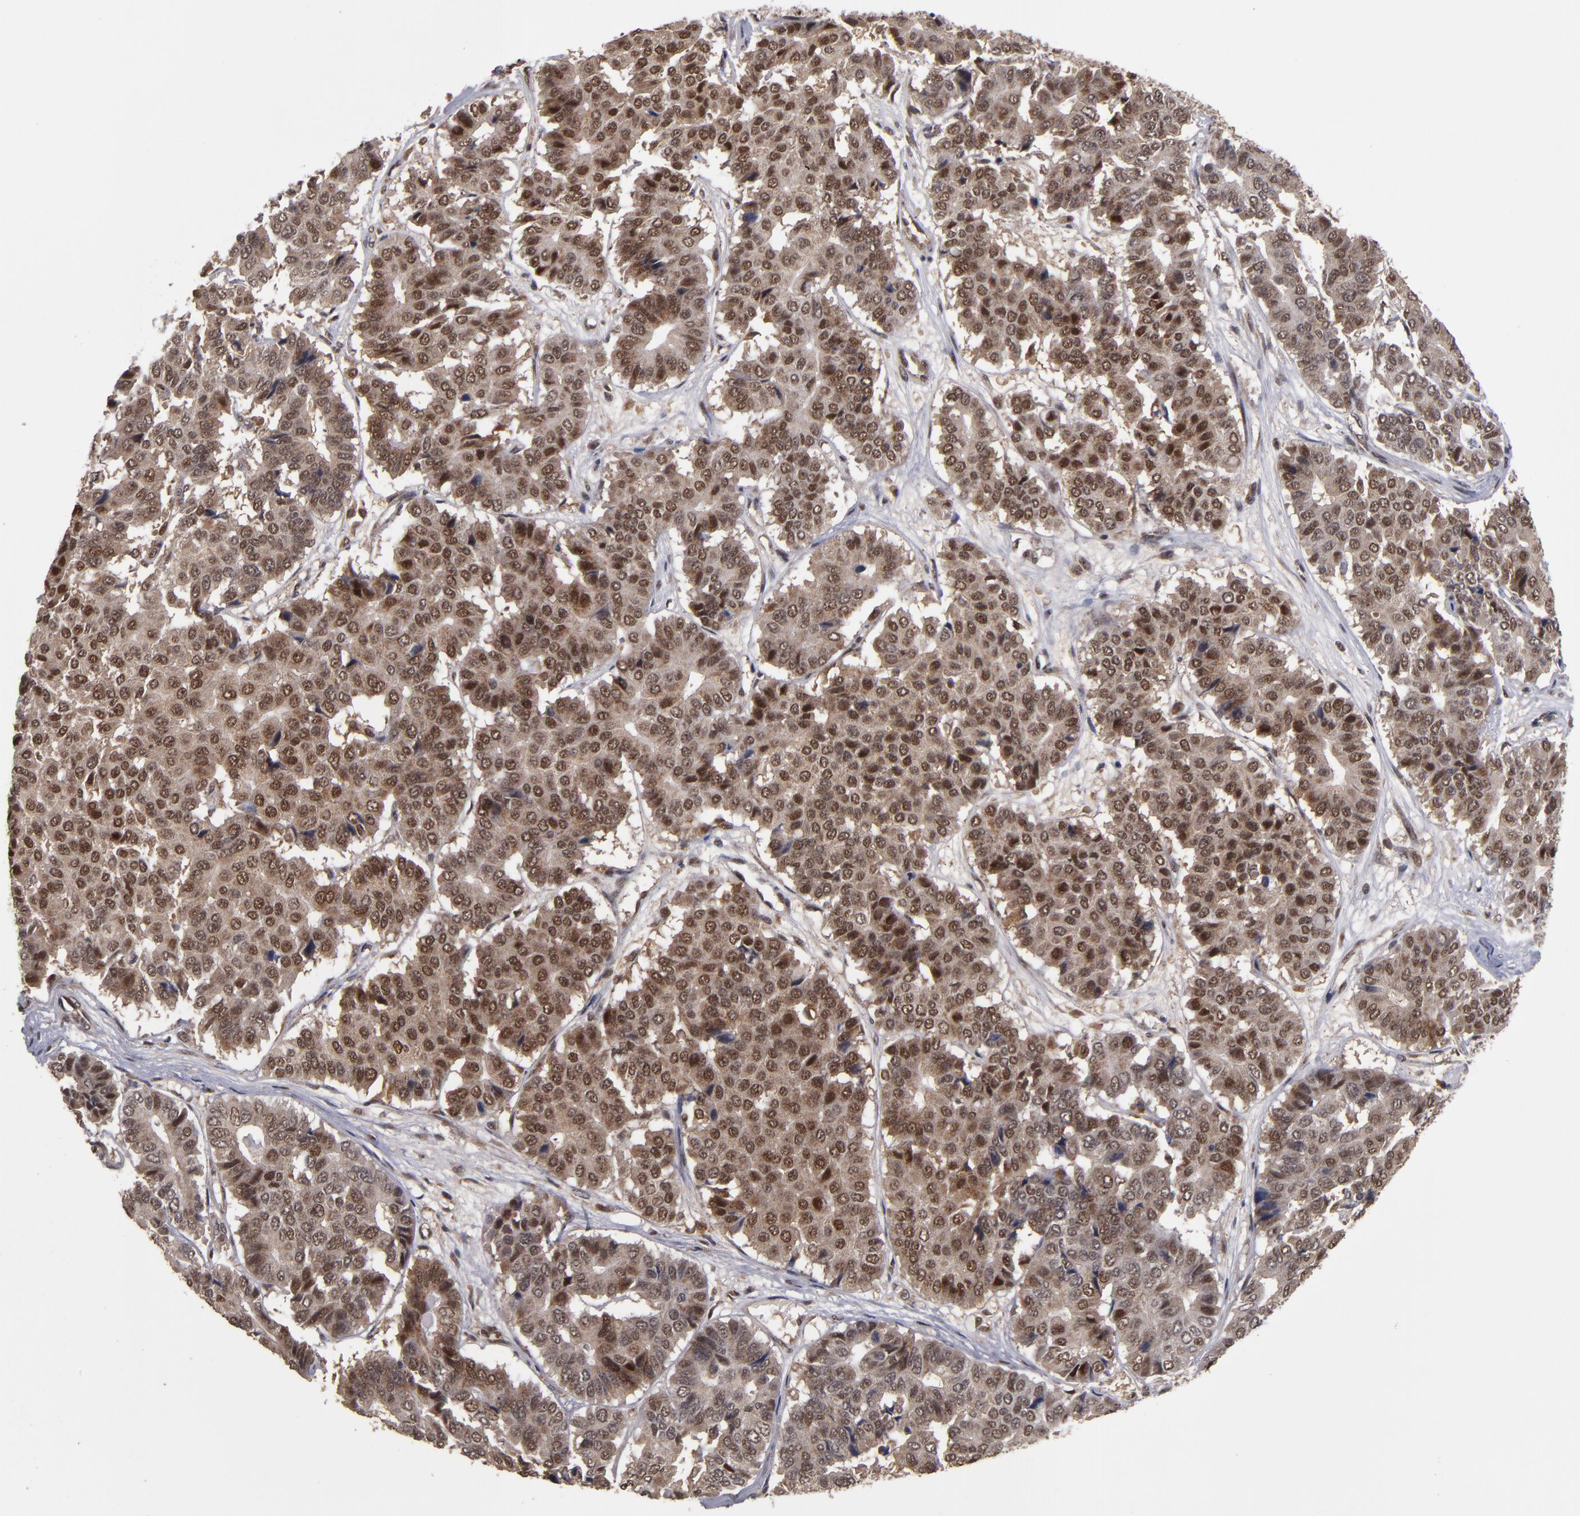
{"staining": {"intensity": "moderate", "quantity": ">75%", "location": "cytoplasmic/membranous"}, "tissue": "pancreatic cancer", "cell_type": "Tumor cells", "image_type": "cancer", "snomed": [{"axis": "morphology", "description": "Adenocarcinoma, NOS"}, {"axis": "topography", "description": "Pancreas"}], "caption": "Immunohistochemistry photomicrograph of human pancreatic adenocarcinoma stained for a protein (brown), which displays medium levels of moderate cytoplasmic/membranous expression in approximately >75% of tumor cells.", "gene": "CUL5", "patient": {"sex": "male", "age": 50}}